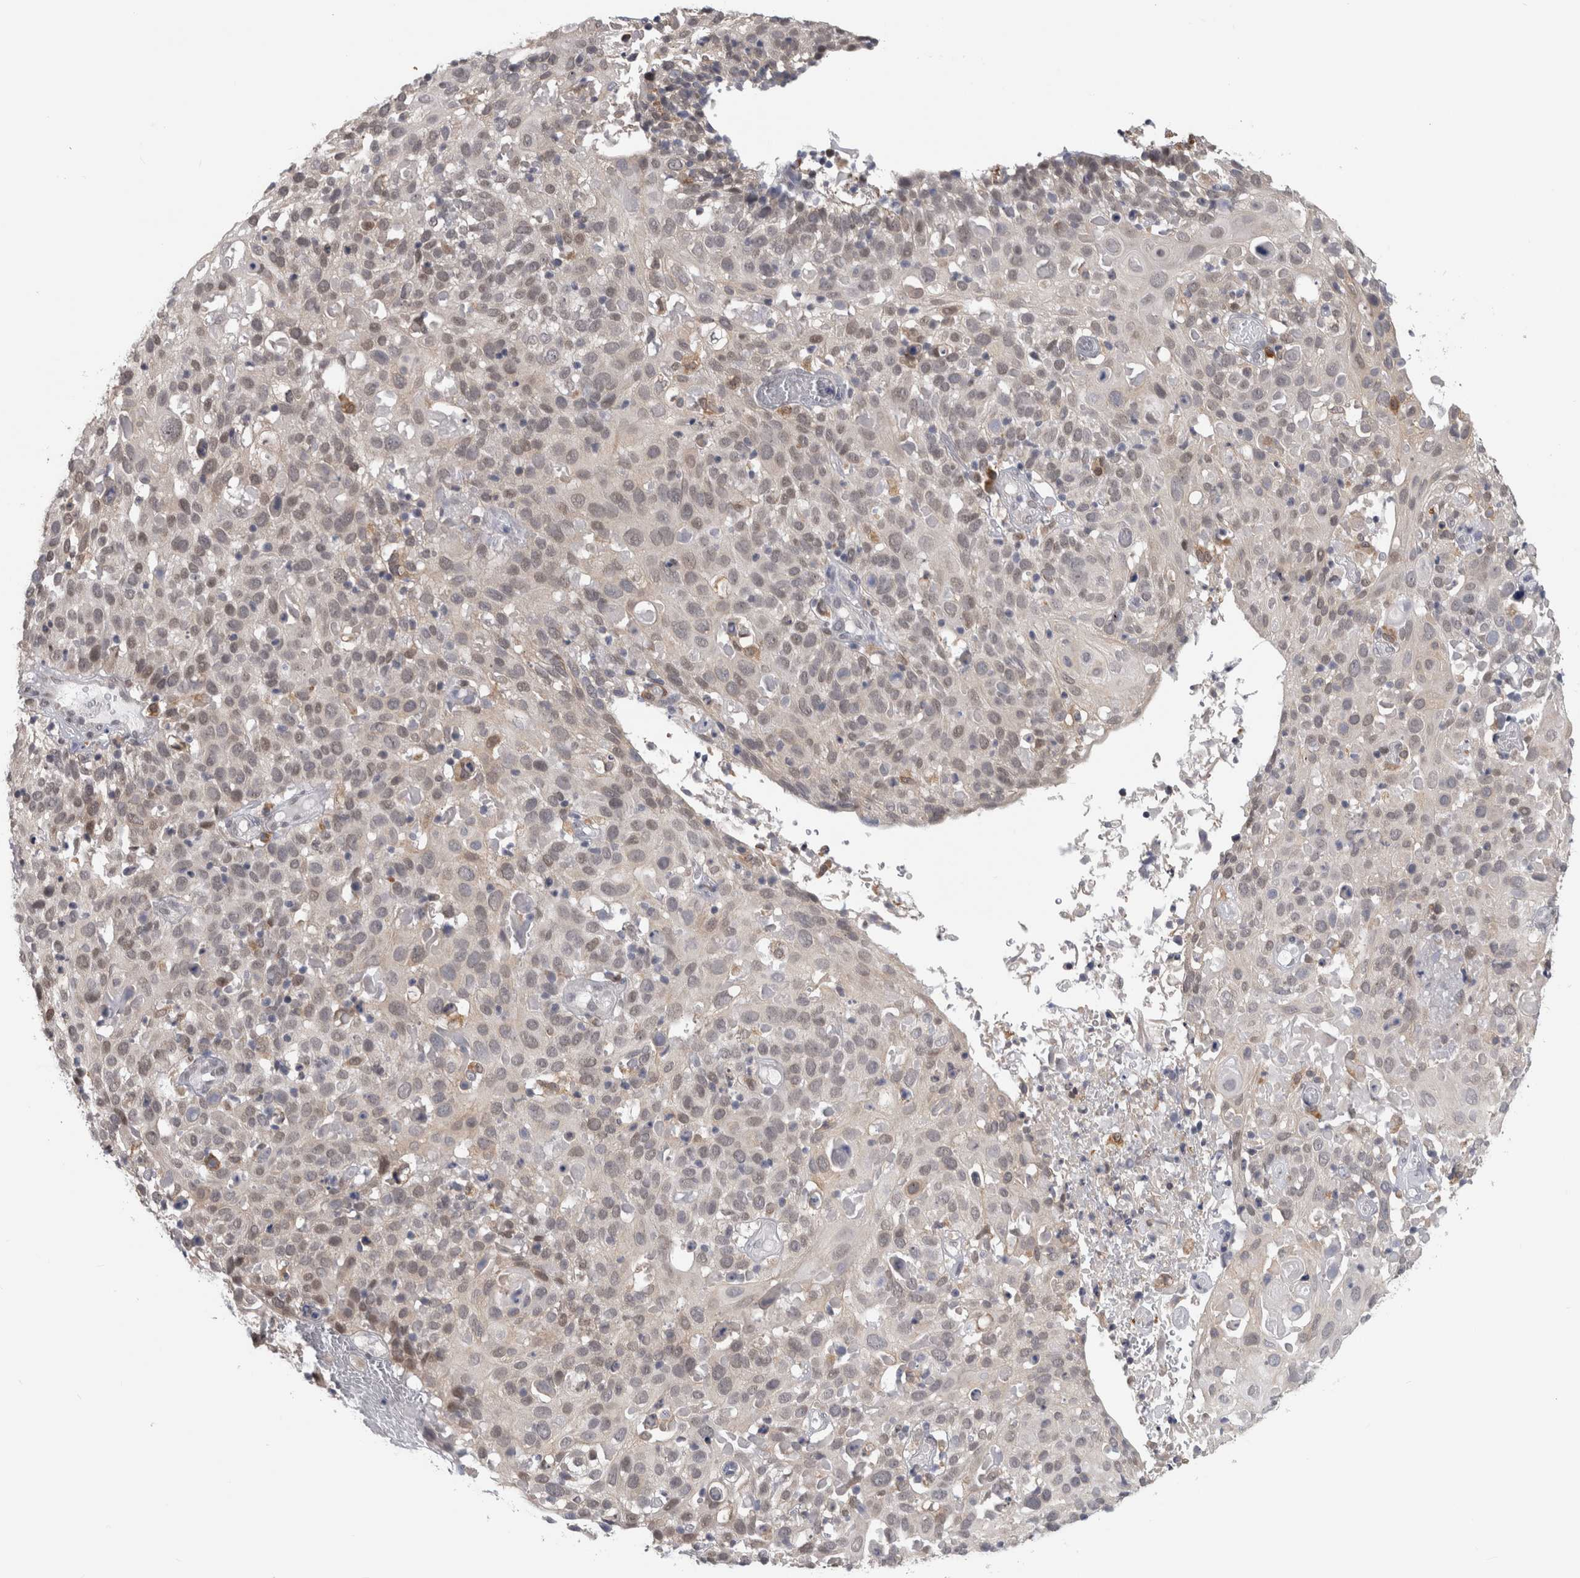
{"staining": {"intensity": "weak", "quantity": "<25%", "location": "cytoplasmic/membranous,nuclear"}, "tissue": "cervical cancer", "cell_type": "Tumor cells", "image_type": "cancer", "snomed": [{"axis": "morphology", "description": "Squamous cell carcinoma, NOS"}, {"axis": "topography", "description": "Cervix"}], "caption": "There is no significant positivity in tumor cells of cervical cancer.", "gene": "TMEM242", "patient": {"sex": "female", "age": 74}}